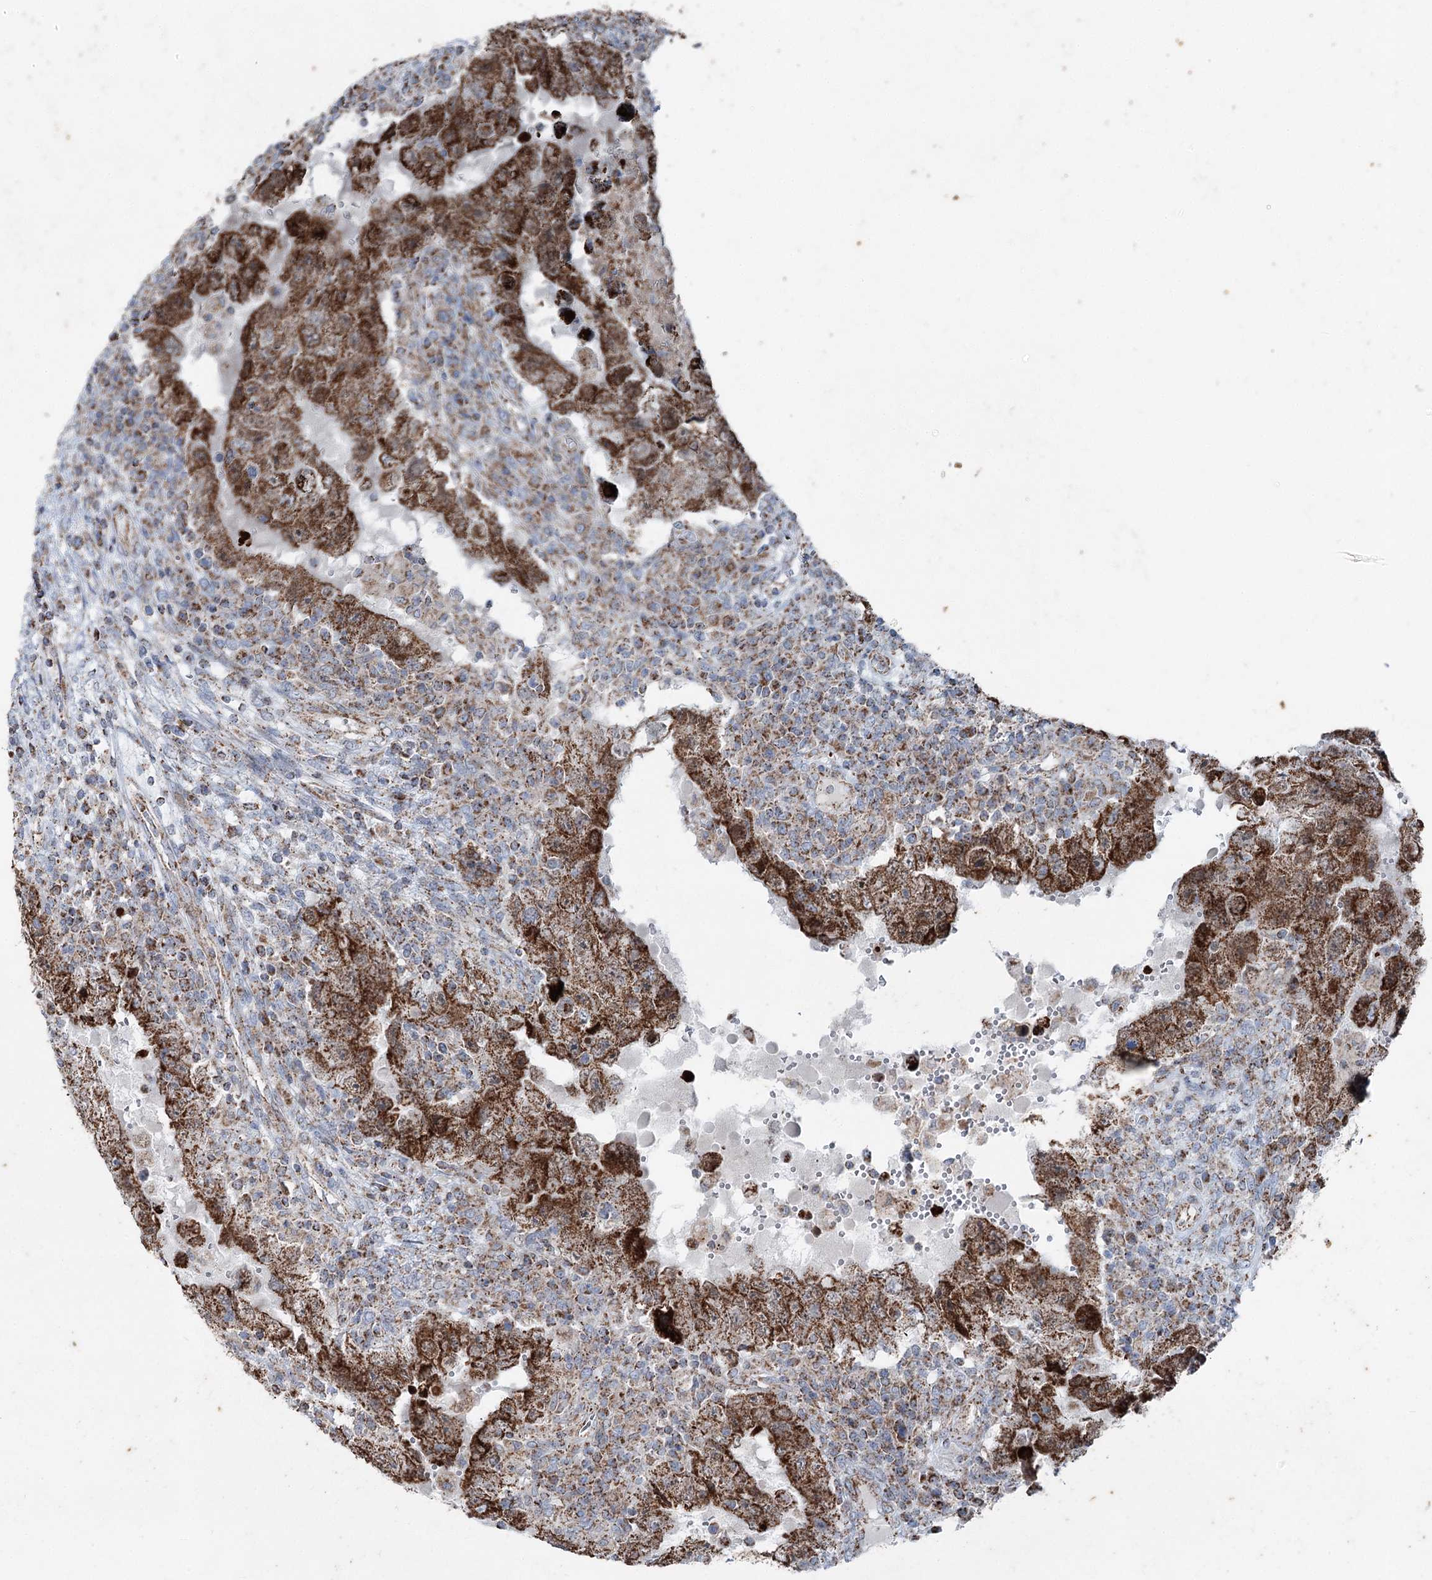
{"staining": {"intensity": "strong", "quantity": ">75%", "location": "cytoplasmic/membranous"}, "tissue": "testis cancer", "cell_type": "Tumor cells", "image_type": "cancer", "snomed": [{"axis": "morphology", "description": "Carcinoma, Embryonal, NOS"}, {"axis": "topography", "description": "Testis"}], "caption": "Protein expression analysis of human embryonal carcinoma (testis) reveals strong cytoplasmic/membranous positivity in approximately >75% of tumor cells. Nuclei are stained in blue.", "gene": "UCN3", "patient": {"sex": "male", "age": 26}}